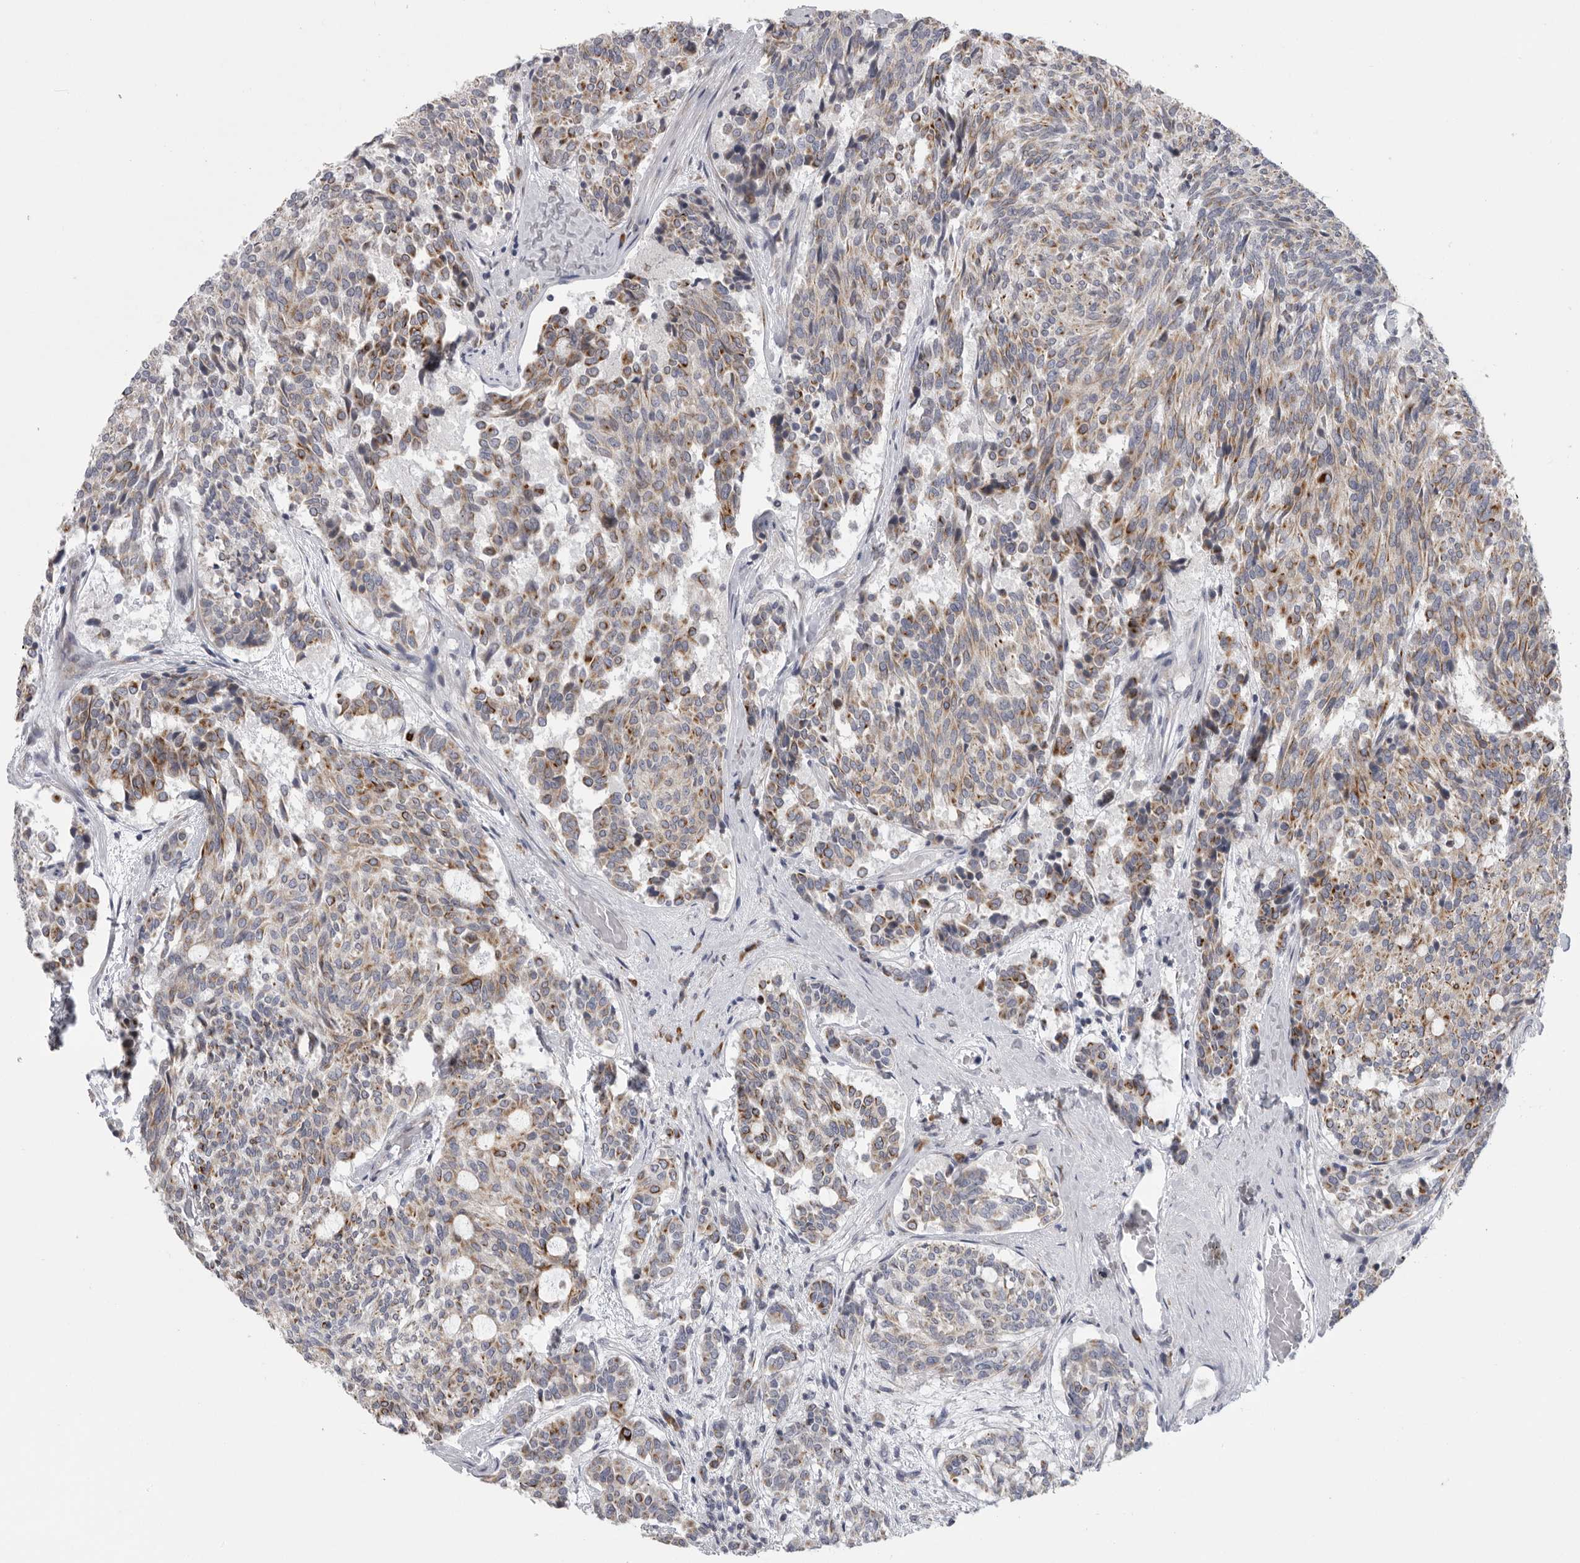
{"staining": {"intensity": "moderate", "quantity": "25%-75%", "location": "cytoplasmic/membranous"}, "tissue": "carcinoid", "cell_type": "Tumor cells", "image_type": "cancer", "snomed": [{"axis": "morphology", "description": "Carcinoid, malignant, NOS"}, {"axis": "topography", "description": "Pancreas"}], "caption": "Brown immunohistochemical staining in human carcinoid reveals moderate cytoplasmic/membranous positivity in approximately 25%-75% of tumor cells. (DAB (3,3'-diaminobenzidine) = brown stain, brightfield microscopy at high magnification).", "gene": "USP24", "patient": {"sex": "female", "age": 54}}